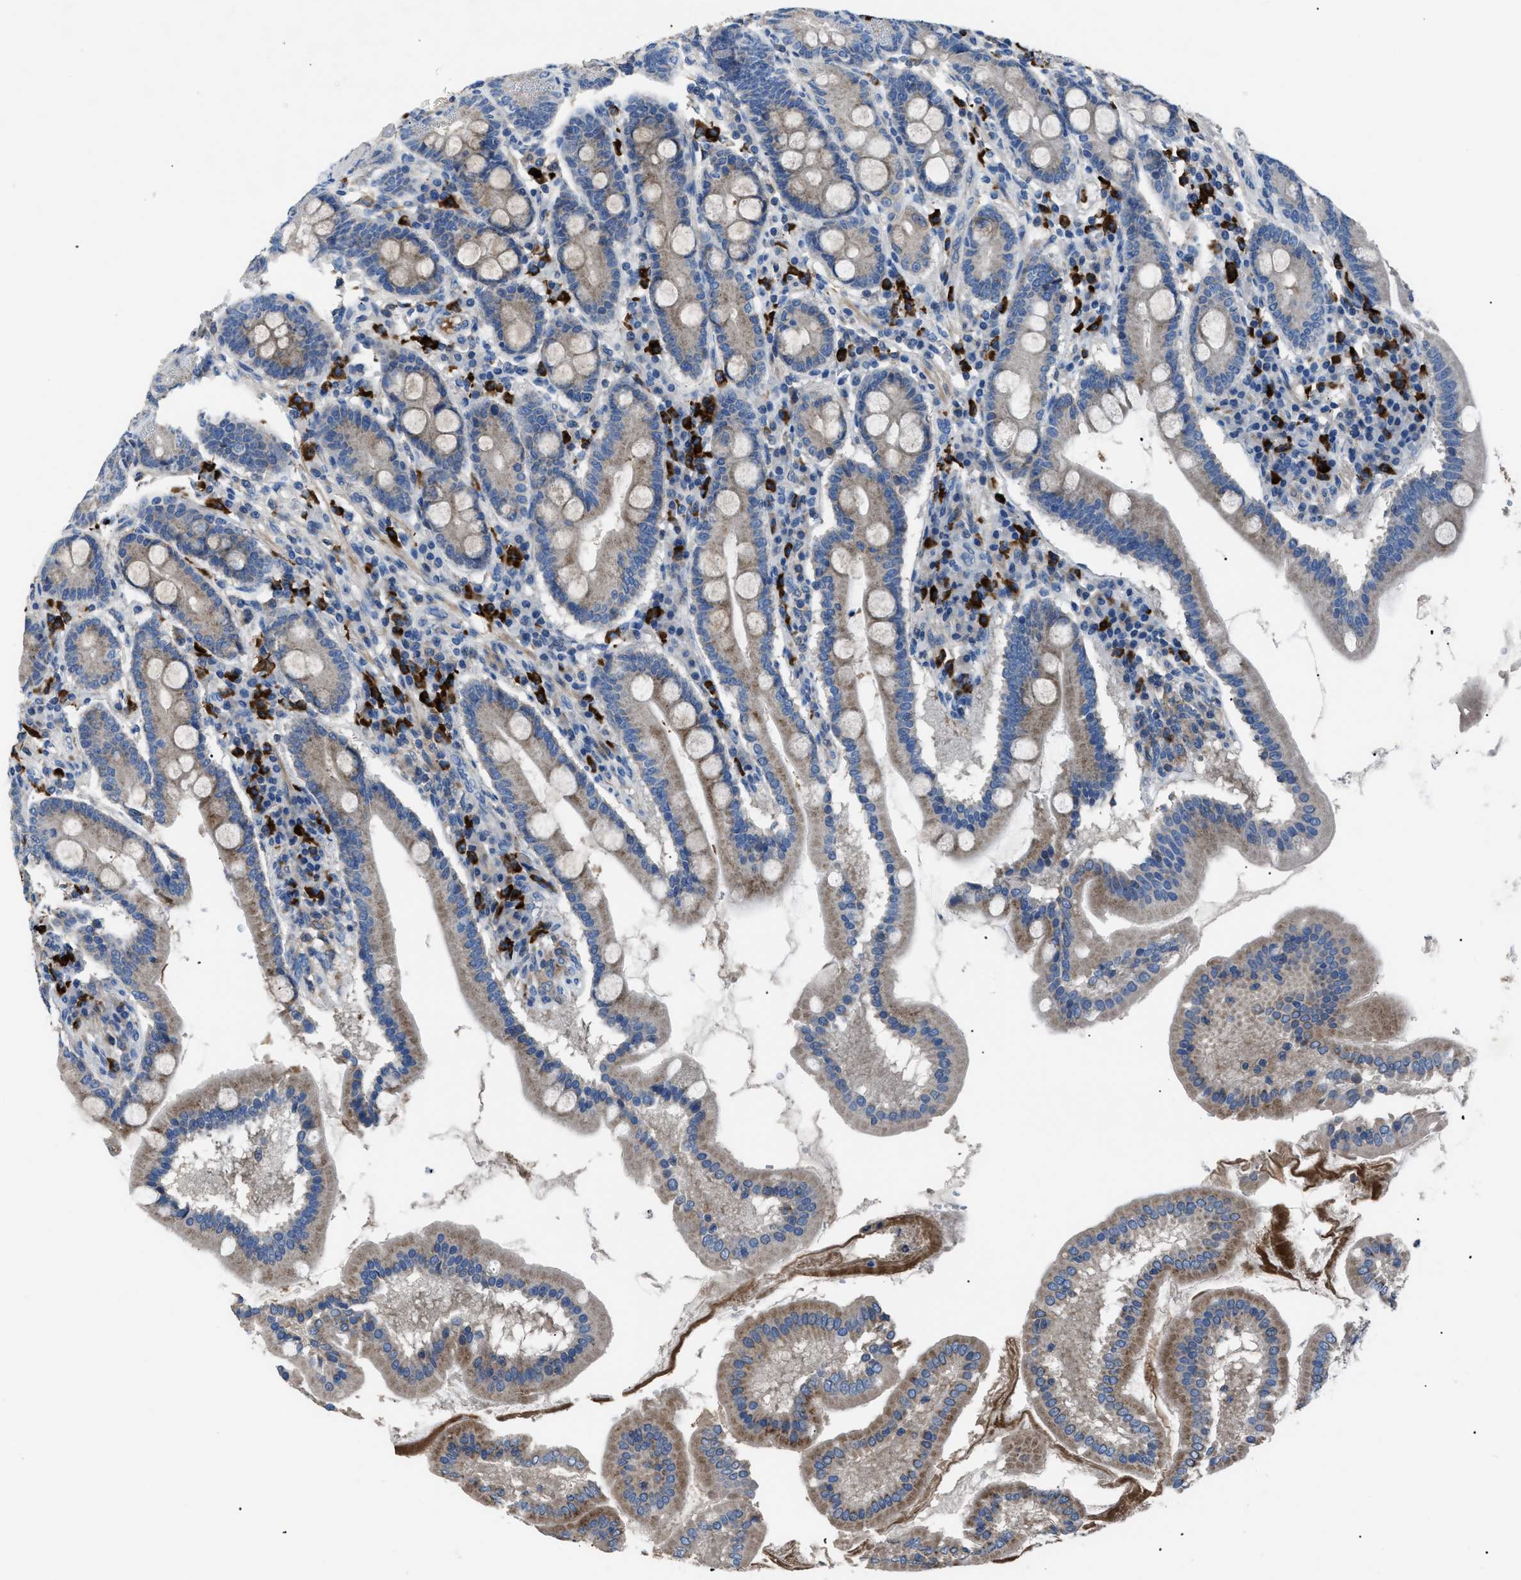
{"staining": {"intensity": "moderate", "quantity": ">75%", "location": "cytoplasmic/membranous"}, "tissue": "duodenum", "cell_type": "Glandular cells", "image_type": "normal", "snomed": [{"axis": "morphology", "description": "Normal tissue, NOS"}, {"axis": "topography", "description": "Duodenum"}], "caption": "High-magnification brightfield microscopy of unremarkable duodenum stained with DAB (3,3'-diaminobenzidine) (brown) and counterstained with hematoxylin (blue). glandular cells exhibit moderate cytoplasmic/membranous expression is present in approximately>75% of cells. (DAB IHC with brightfield microscopy, high magnification).", "gene": "SGCZ", "patient": {"sex": "male", "age": 50}}